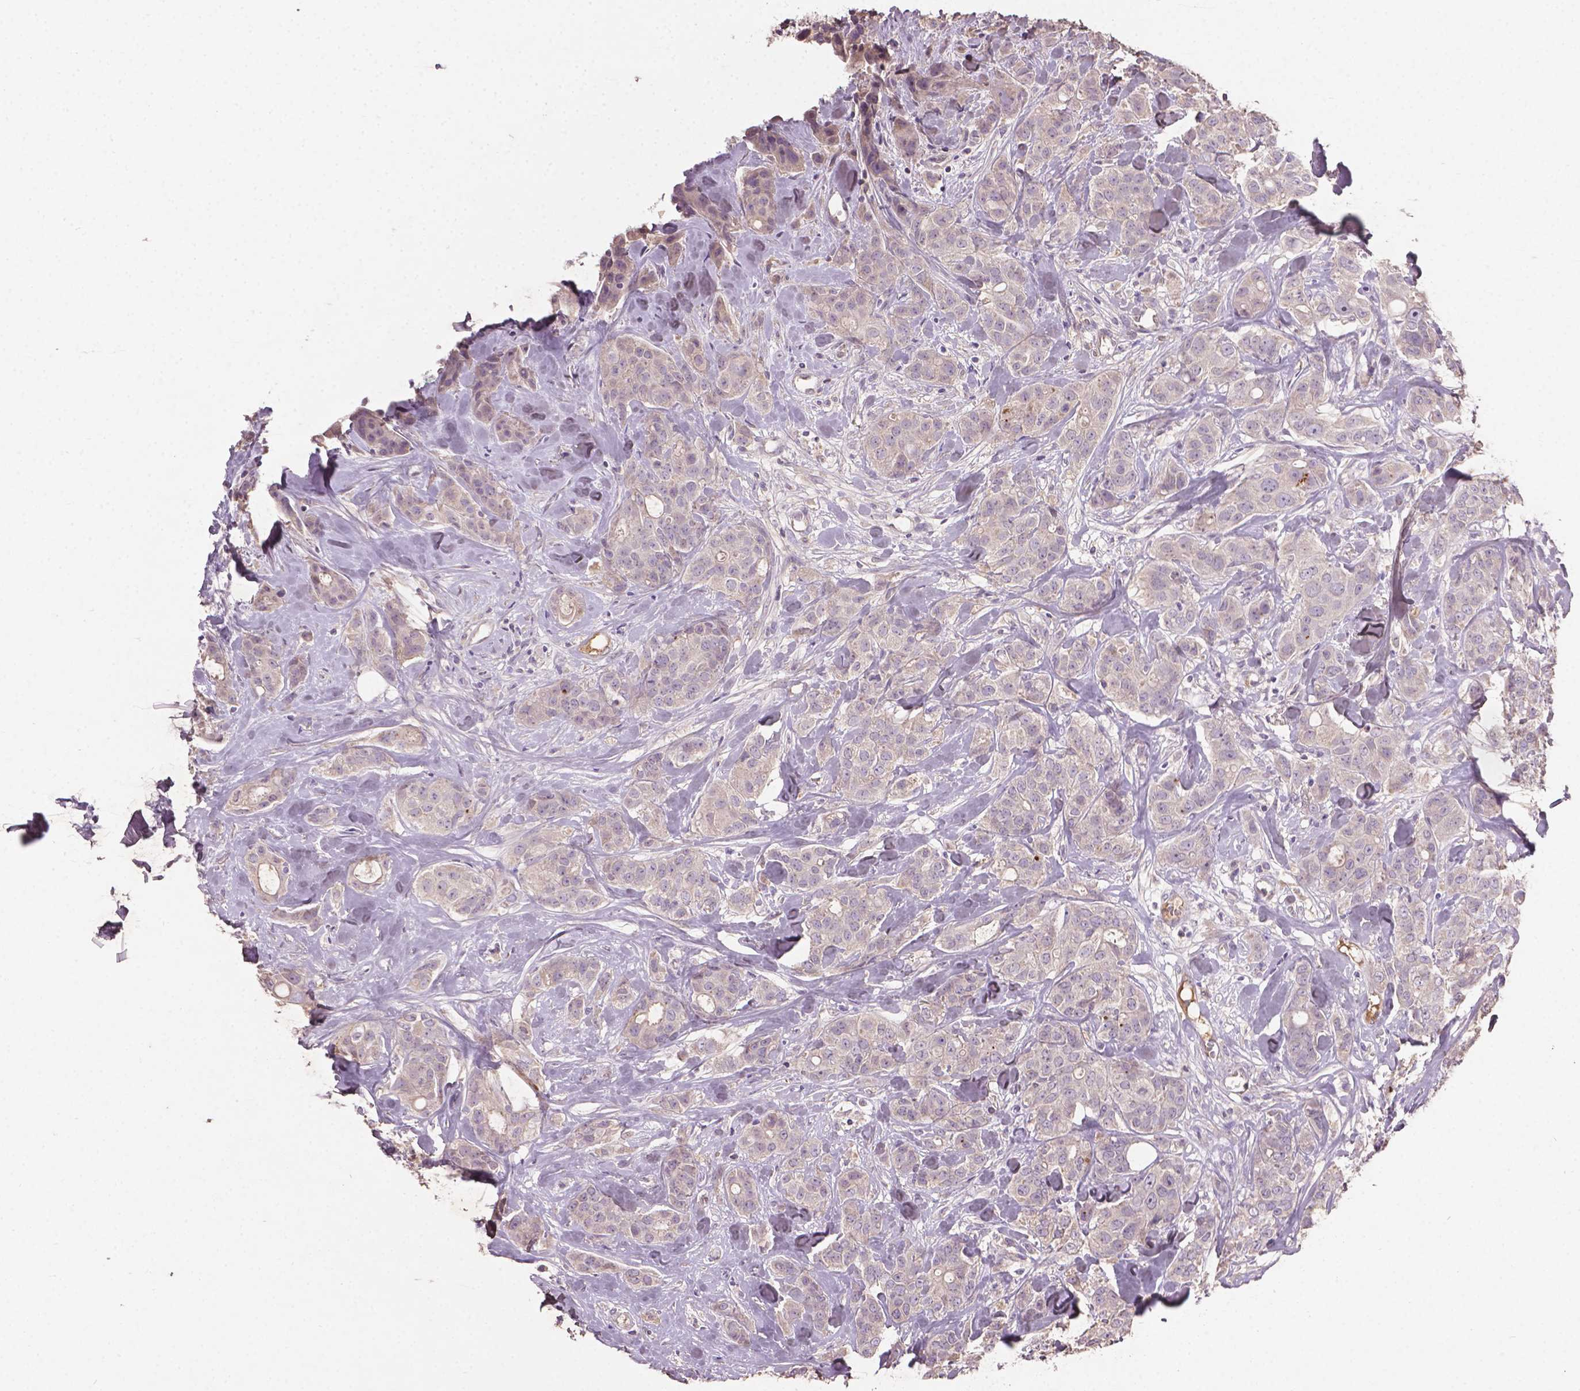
{"staining": {"intensity": "negative", "quantity": "none", "location": "none"}, "tissue": "breast cancer", "cell_type": "Tumor cells", "image_type": "cancer", "snomed": [{"axis": "morphology", "description": "Duct carcinoma"}, {"axis": "topography", "description": "Breast"}], "caption": "Immunohistochemistry photomicrograph of human breast intraductal carcinoma stained for a protein (brown), which exhibits no staining in tumor cells.", "gene": "SOX17", "patient": {"sex": "female", "age": 43}}